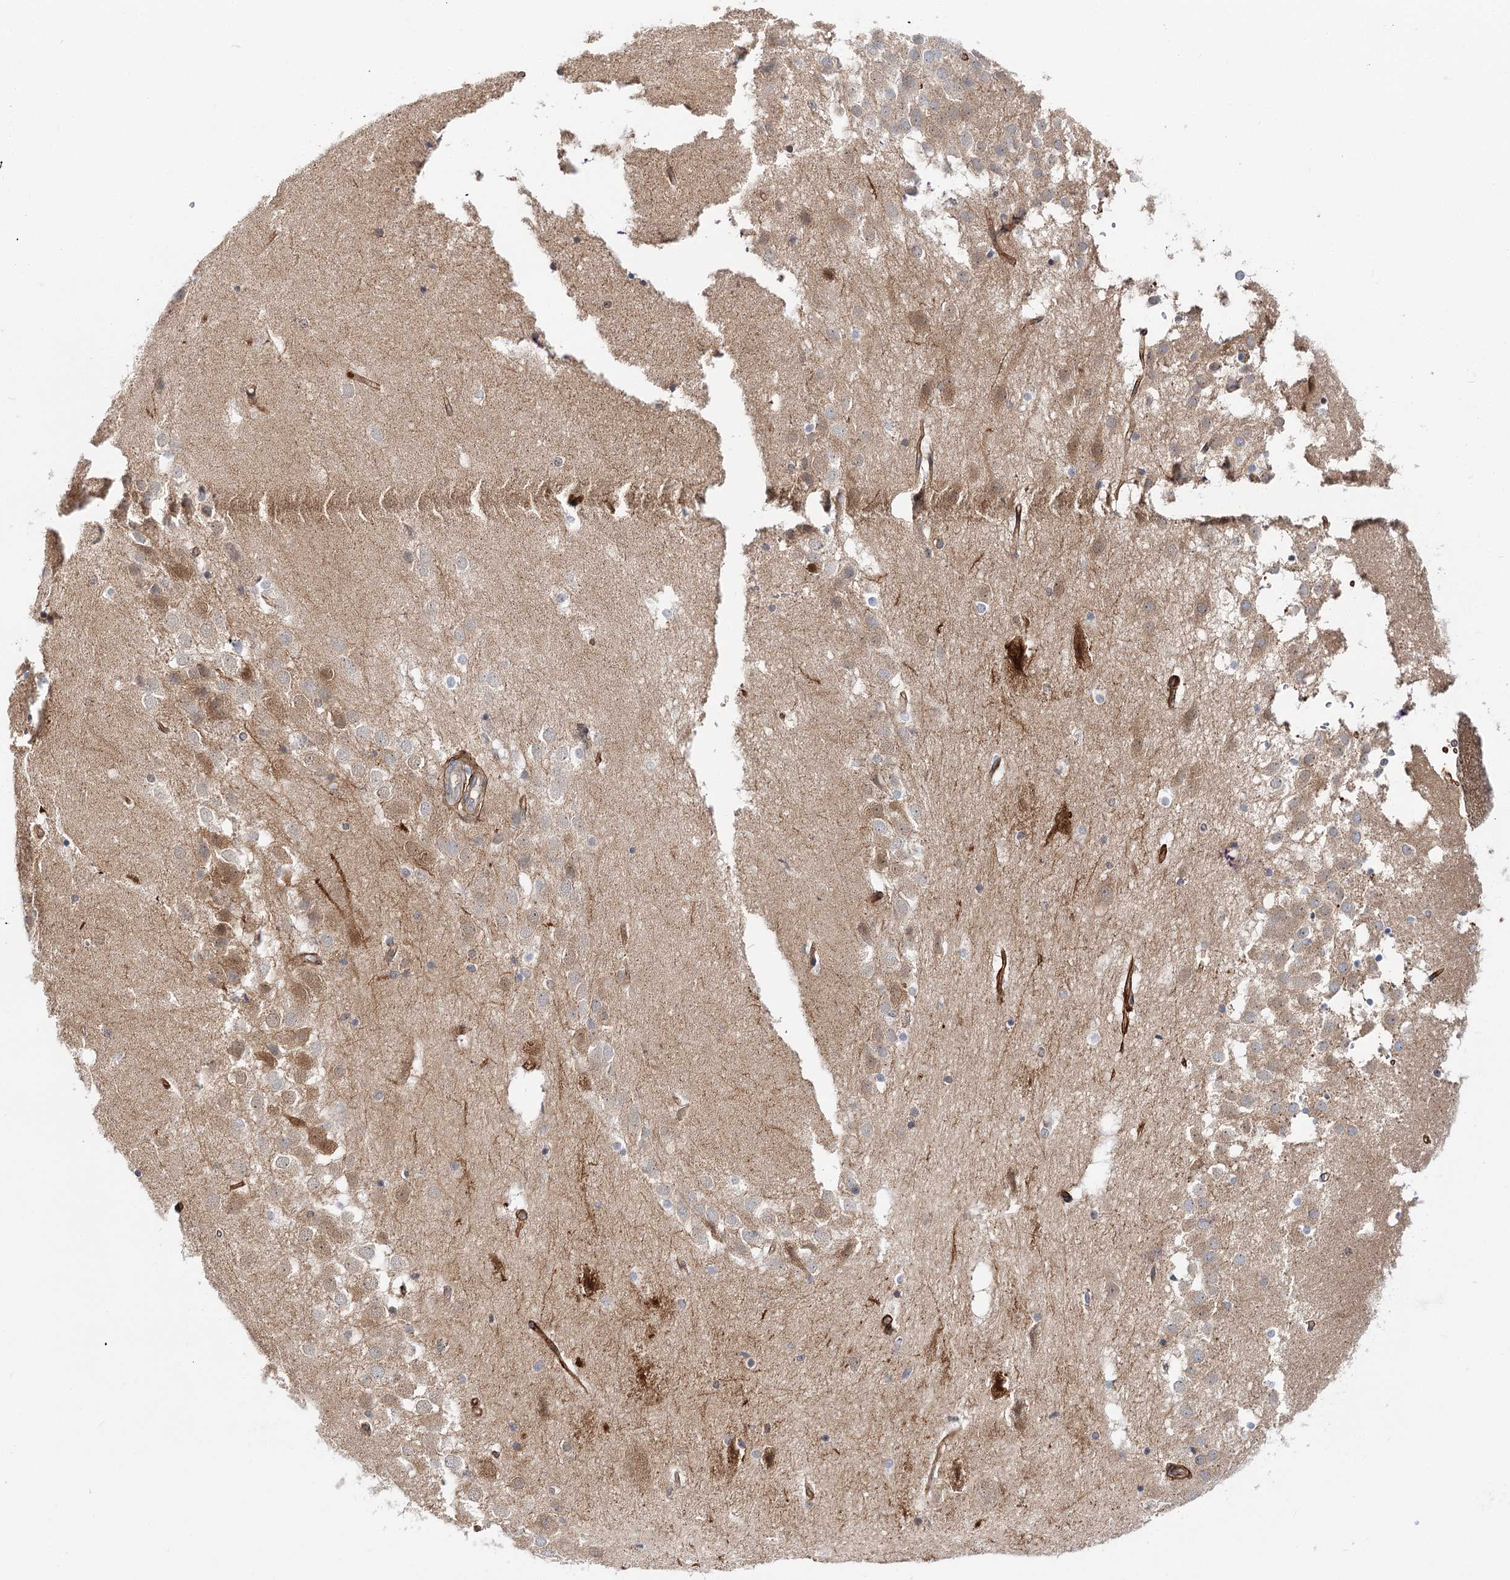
{"staining": {"intensity": "negative", "quantity": "none", "location": "none"}, "tissue": "hippocampus", "cell_type": "Glial cells", "image_type": "normal", "snomed": [{"axis": "morphology", "description": "Normal tissue, NOS"}, {"axis": "topography", "description": "Hippocampus"}], "caption": "High power microscopy micrograph of an IHC image of unremarkable hippocampus, revealing no significant expression in glial cells. The staining was performed using DAB (3,3'-diaminobenzidine) to visualize the protein expression in brown, while the nuclei were stained in blue with hematoxylin (Magnification: 20x).", "gene": "C11orf52", "patient": {"sex": "female", "age": 52}}